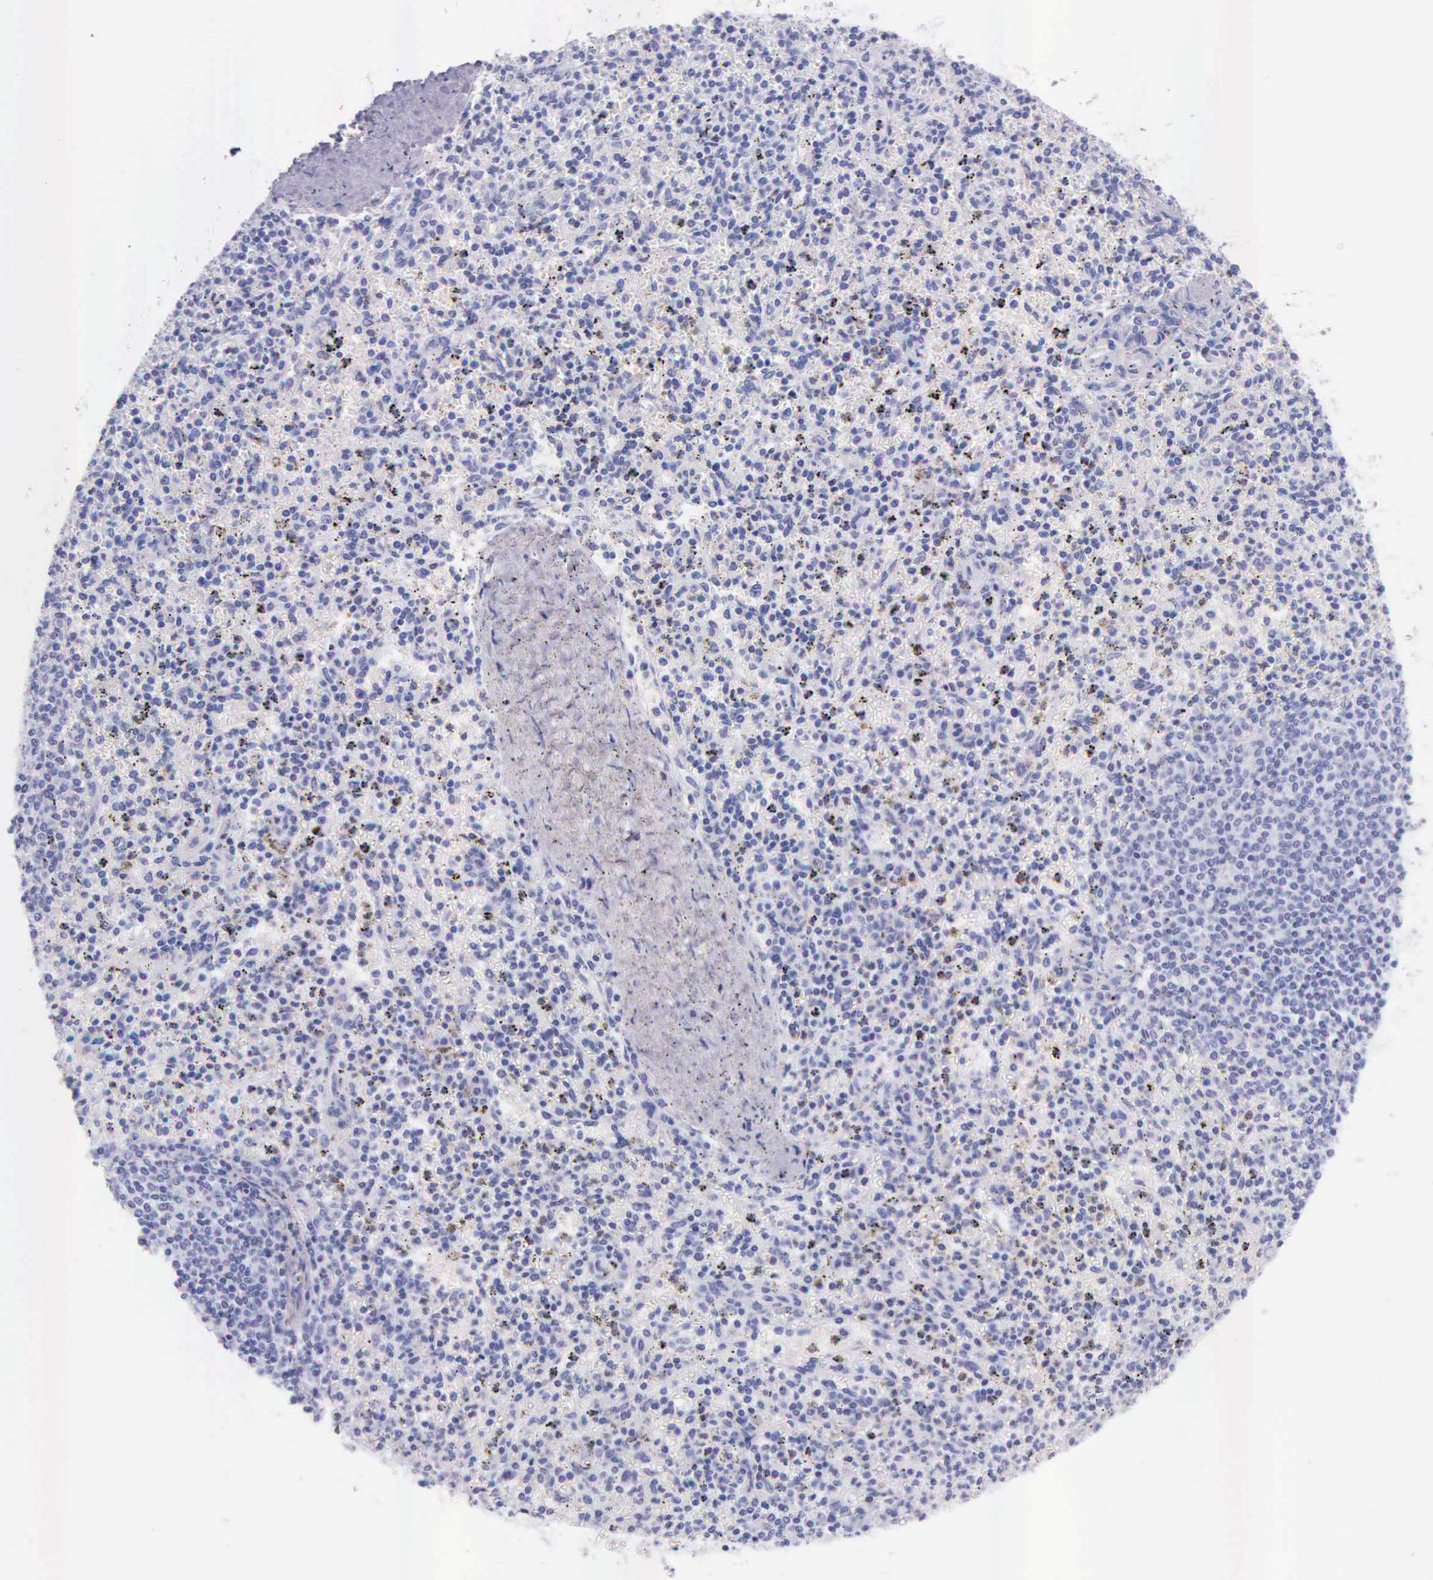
{"staining": {"intensity": "negative", "quantity": "none", "location": "none"}, "tissue": "spleen", "cell_type": "Cells in red pulp", "image_type": "normal", "snomed": [{"axis": "morphology", "description": "Normal tissue, NOS"}, {"axis": "topography", "description": "Spleen"}], "caption": "A photomicrograph of spleen stained for a protein reveals no brown staining in cells in red pulp. The staining is performed using DAB brown chromogen with nuclei counter-stained in using hematoxylin.", "gene": "KLK2", "patient": {"sex": "male", "age": 72}}